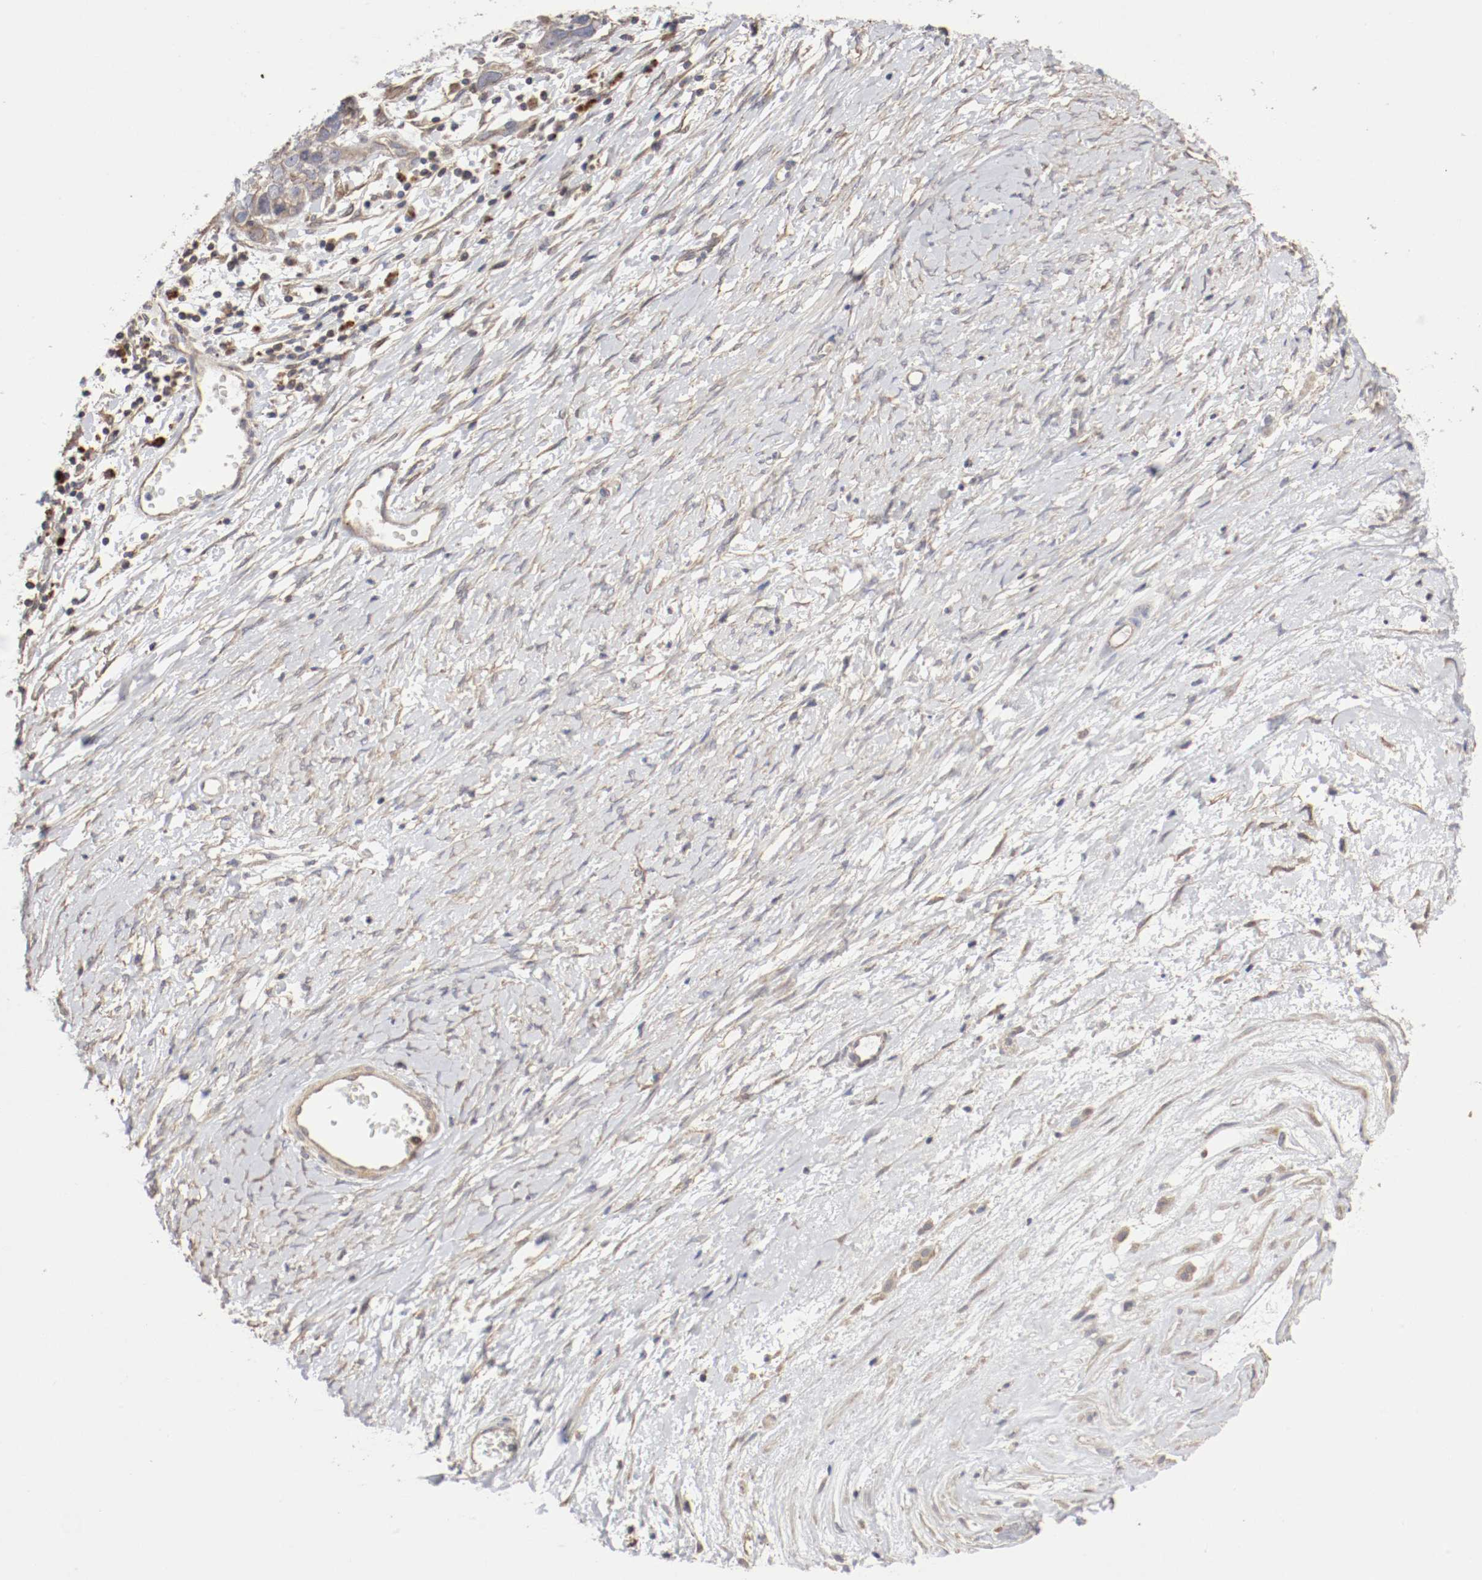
{"staining": {"intensity": "weak", "quantity": "25%-75%", "location": "cytoplasmic/membranous"}, "tissue": "ovarian cancer", "cell_type": "Tumor cells", "image_type": "cancer", "snomed": [{"axis": "morphology", "description": "Cystadenocarcinoma, serous, NOS"}, {"axis": "topography", "description": "Ovary"}], "caption": "Protein positivity by IHC demonstrates weak cytoplasmic/membranous staining in about 25%-75% of tumor cells in ovarian serous cystadenocarcinoma.", "gene": "CDK6", "patient": {"sex": "female", "age": 54}}